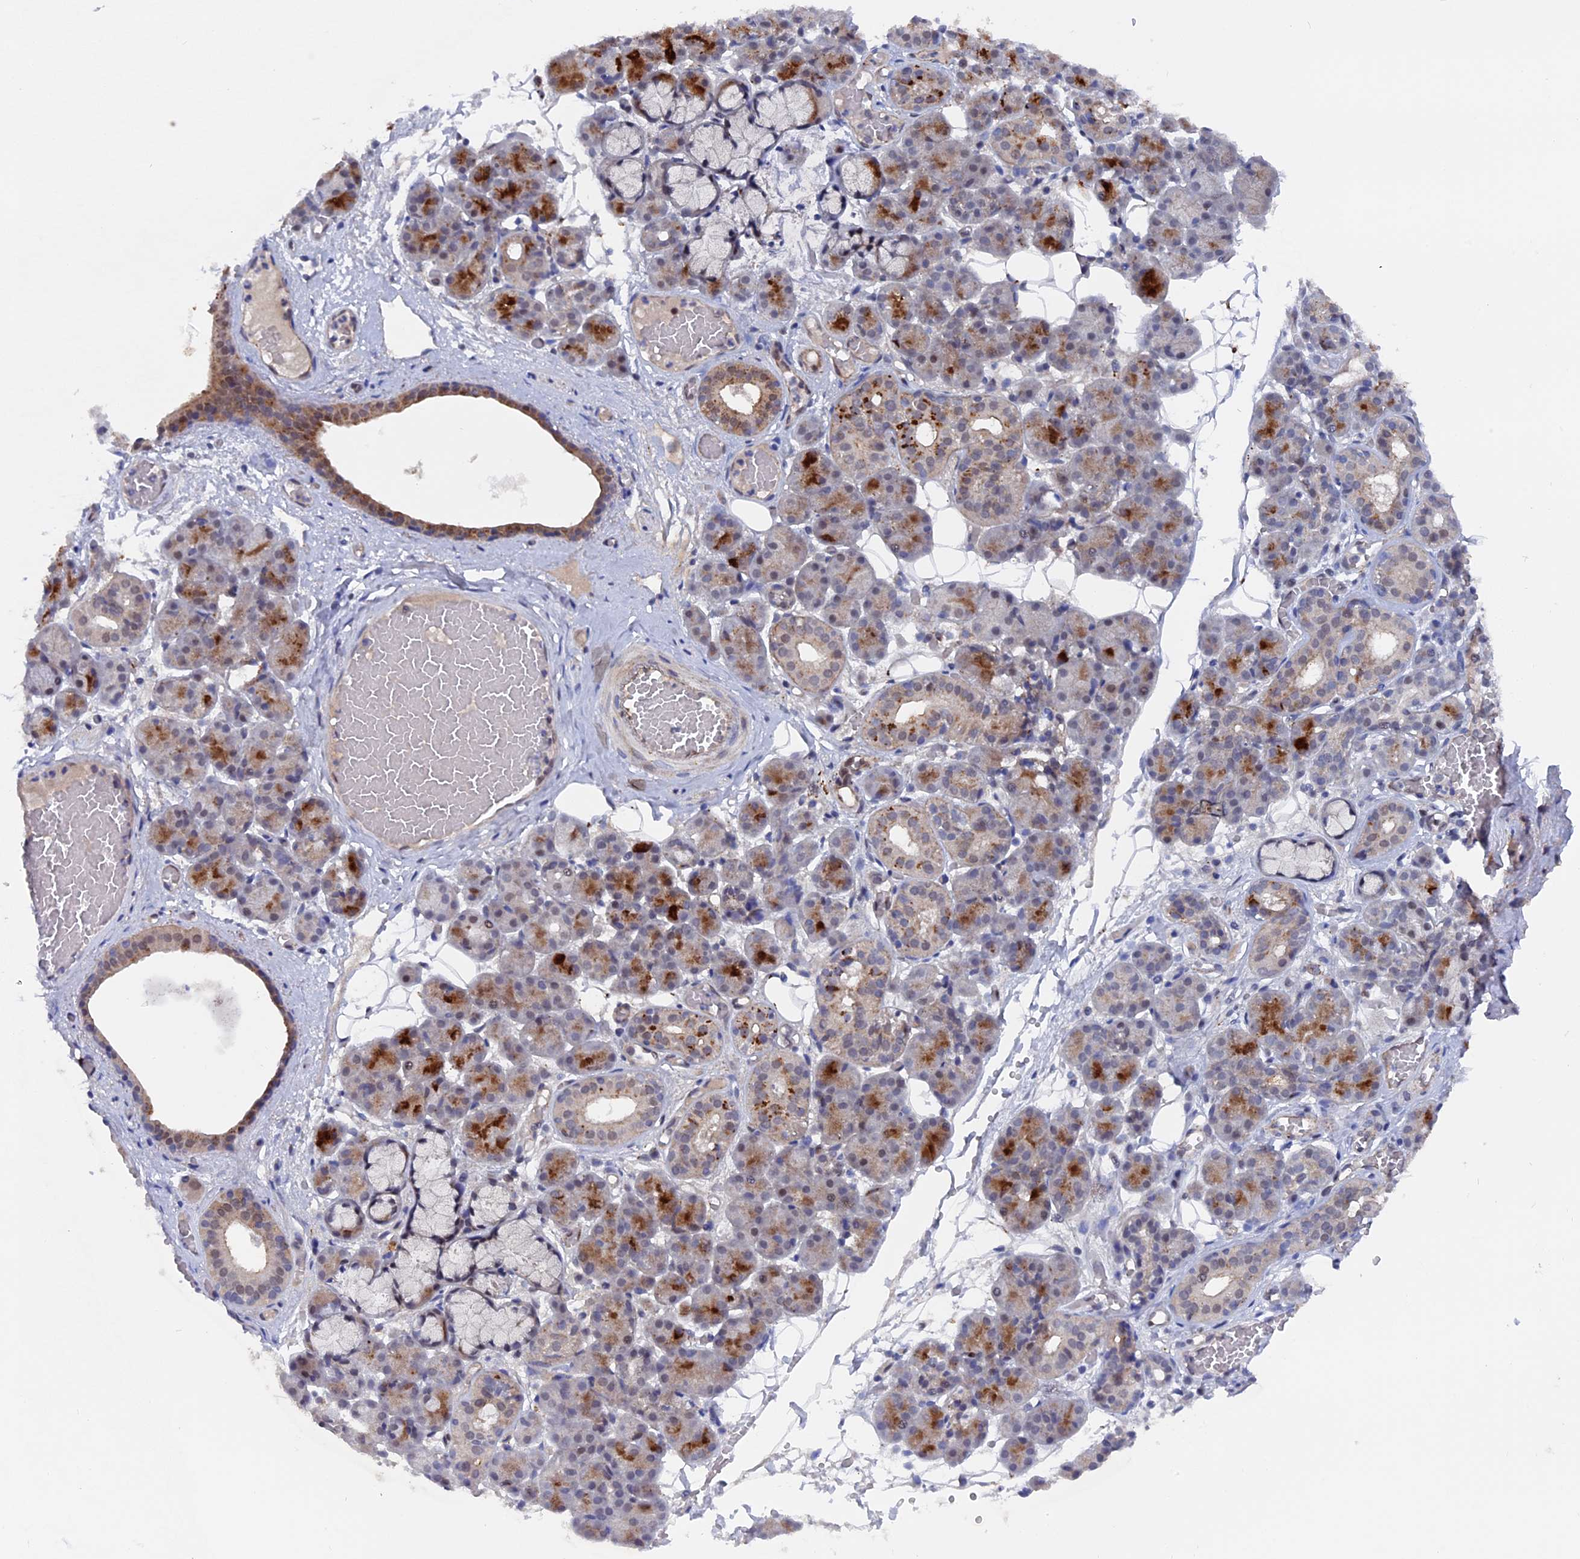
{"staining": {"intensity": "moderate", "quantity": "25%-75%", "location": "cytoplasmic/membranous"}, "tissue": "salivary gland", "cell_type": "Glandular cells", "image_type": "normal", "snomed": [{"axis": "morphology", "description": "Normal tissue, NOS"}, {"axis": "topography", "description": "Salivary gland"}], "caption": "Protein analysis of normal salivary gland exhibits moderate cytoplasmic/membranous positivity in approximately 25%-75% of glandular cells.", "gene": "NOSIP", "patient": {"sex": "male", "age": 63}}